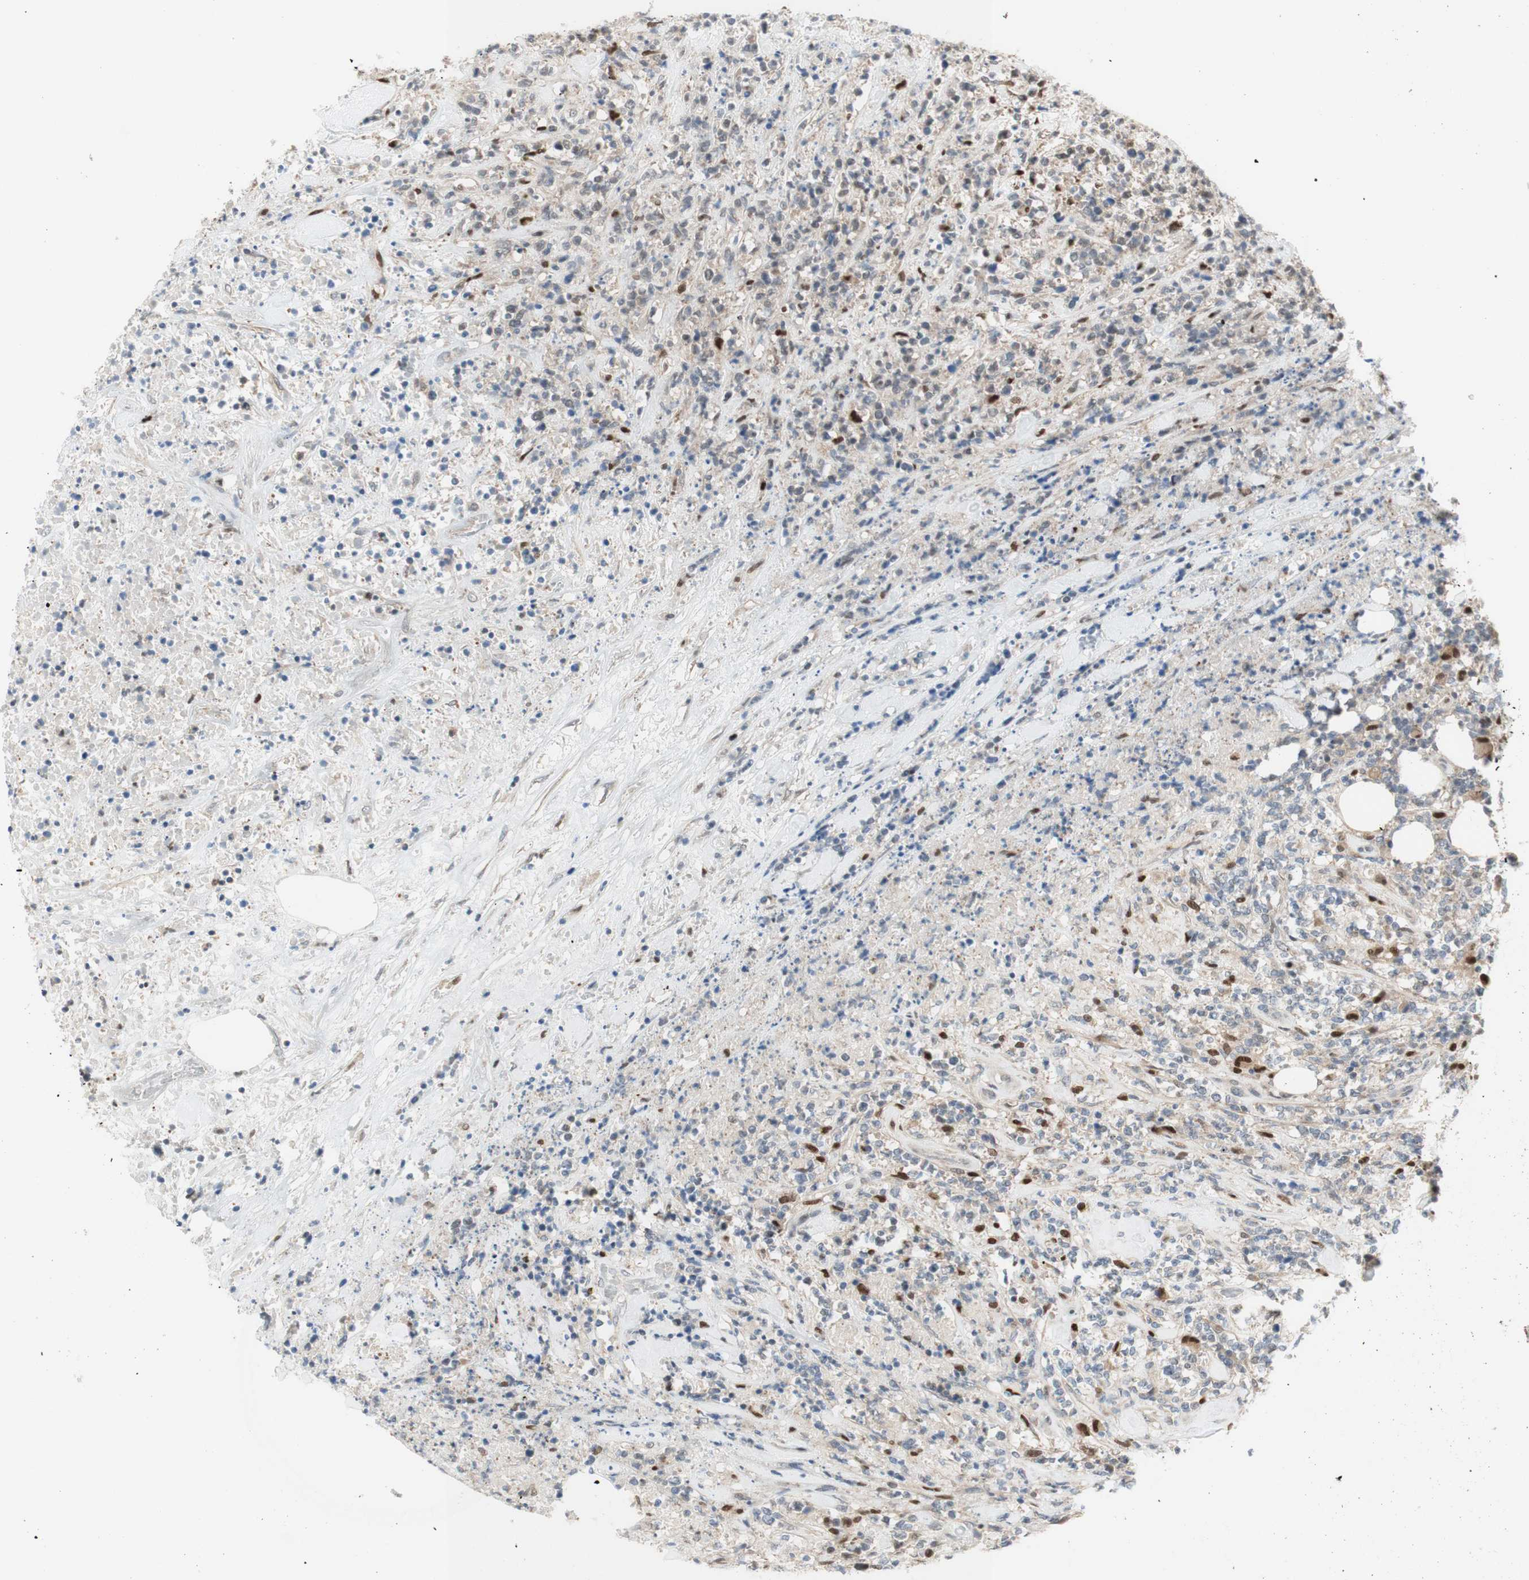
{"staining": {"intensity": "weak", "quantity": "25%-75%", "location": "cytoplasmic/membranous,nuclear"}, "tissue": "lymphoma", "cell_type": "Tumor cells", "image_type": "cancer", "snomed": [{"axis": "morphology", "description": "Malignant lymphoma, non-Hodgkin's type, High grade"}, {"axis": "topography", "description": "Soft tissue"}], "caption": "Lymphoma stained with immunohistochemistry demonstrates weak cytoplasmic/membranous and nuclear positivity in approximately 25%-75% of tumor cells.", "gene": "RFNG", "patient": {"sex": "male", "age": 18}}